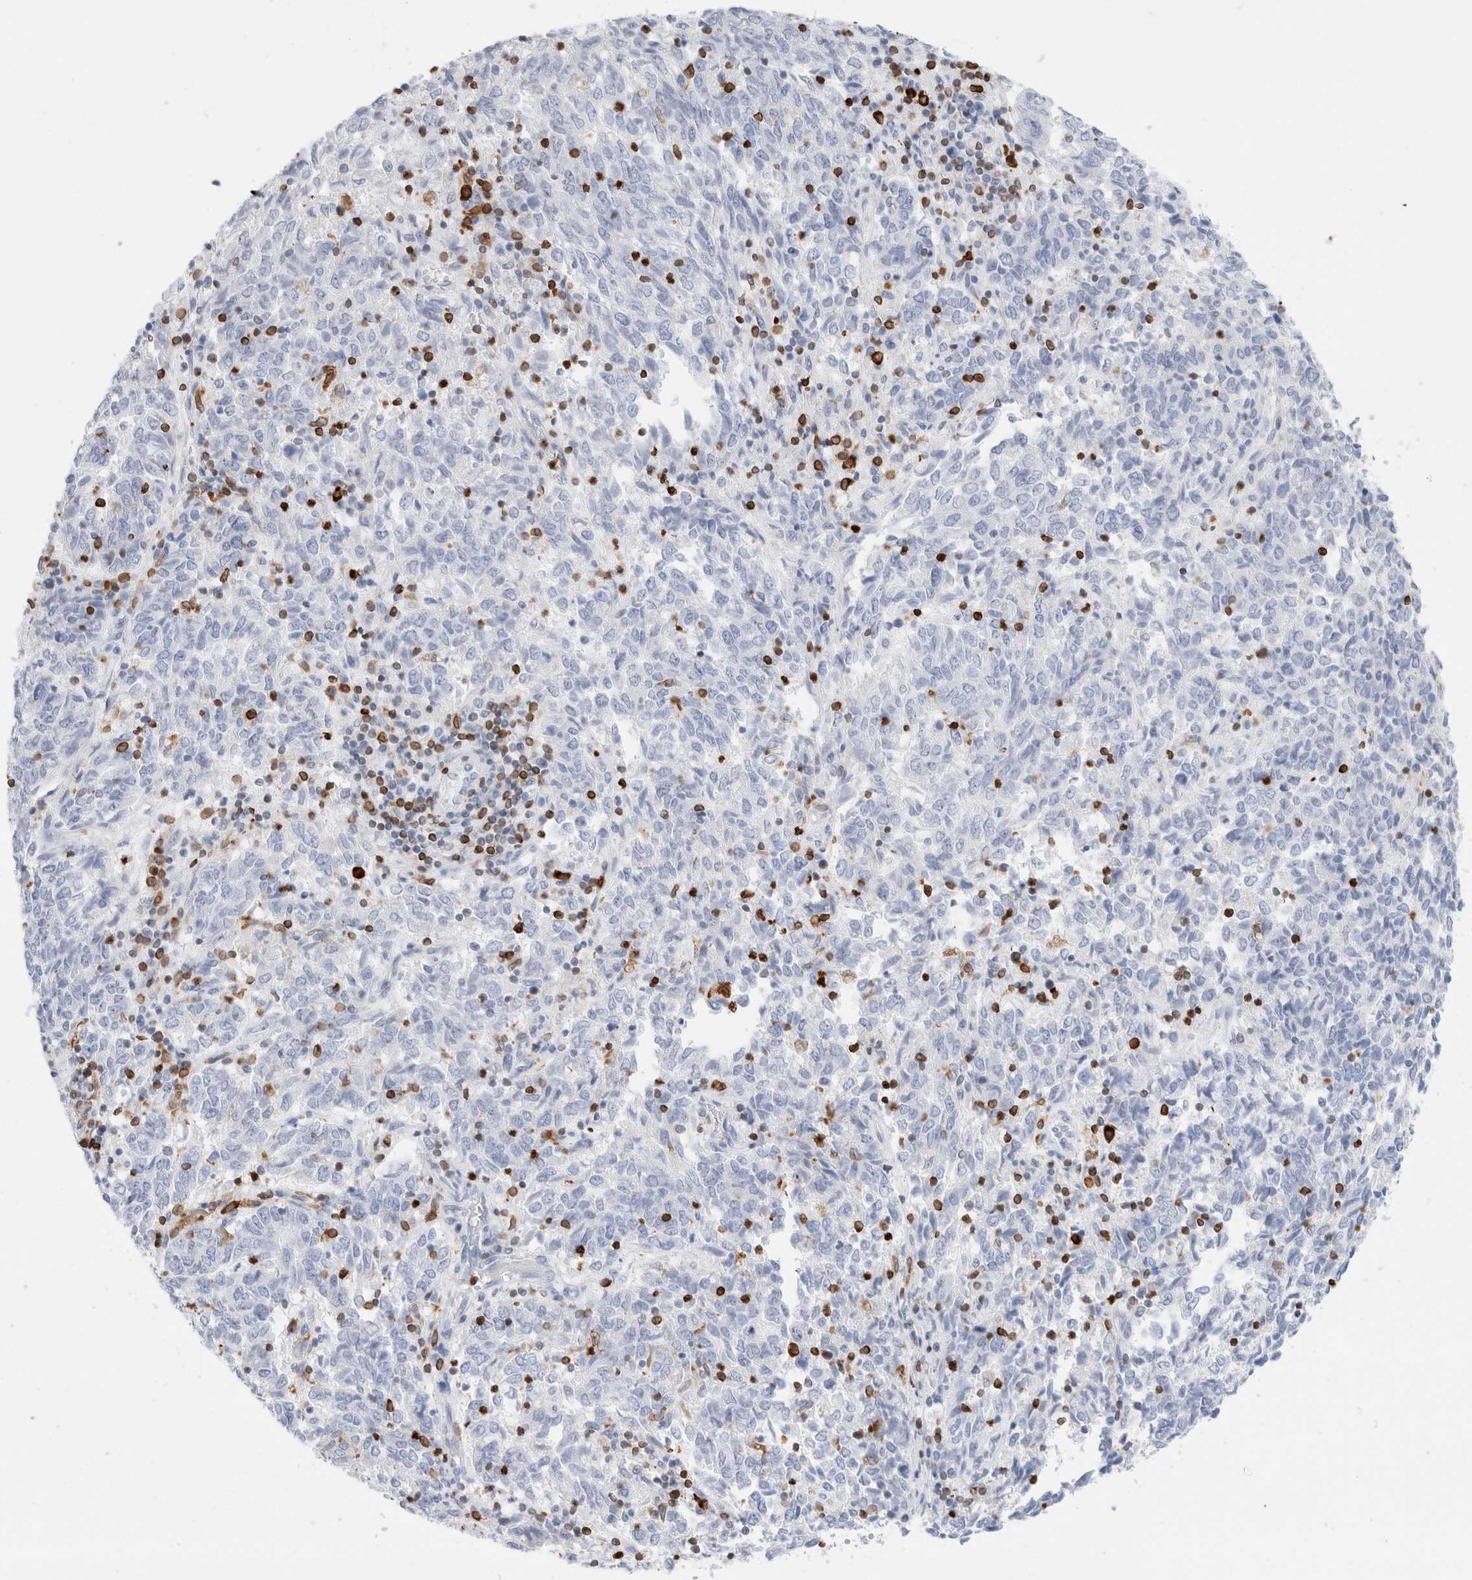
{"staining": {"intensity": "negative", "quantity": "none", "location": "none"}, "tissue": "endometrial cancer", "cell_type": "Tumor cells", "image_type": "cancer", "snomed": [{"axis": "morphology", "description": "Adenocarcinoma, NOS"}, {"axis": "topography", "description": "Endometrium"}], "caption": "Tumor cells are negative for protein expression in human adenocarcinoma (endometrial).", "gene": "ALOX5AP", "patient": {"sex": "female", "age": 80}}